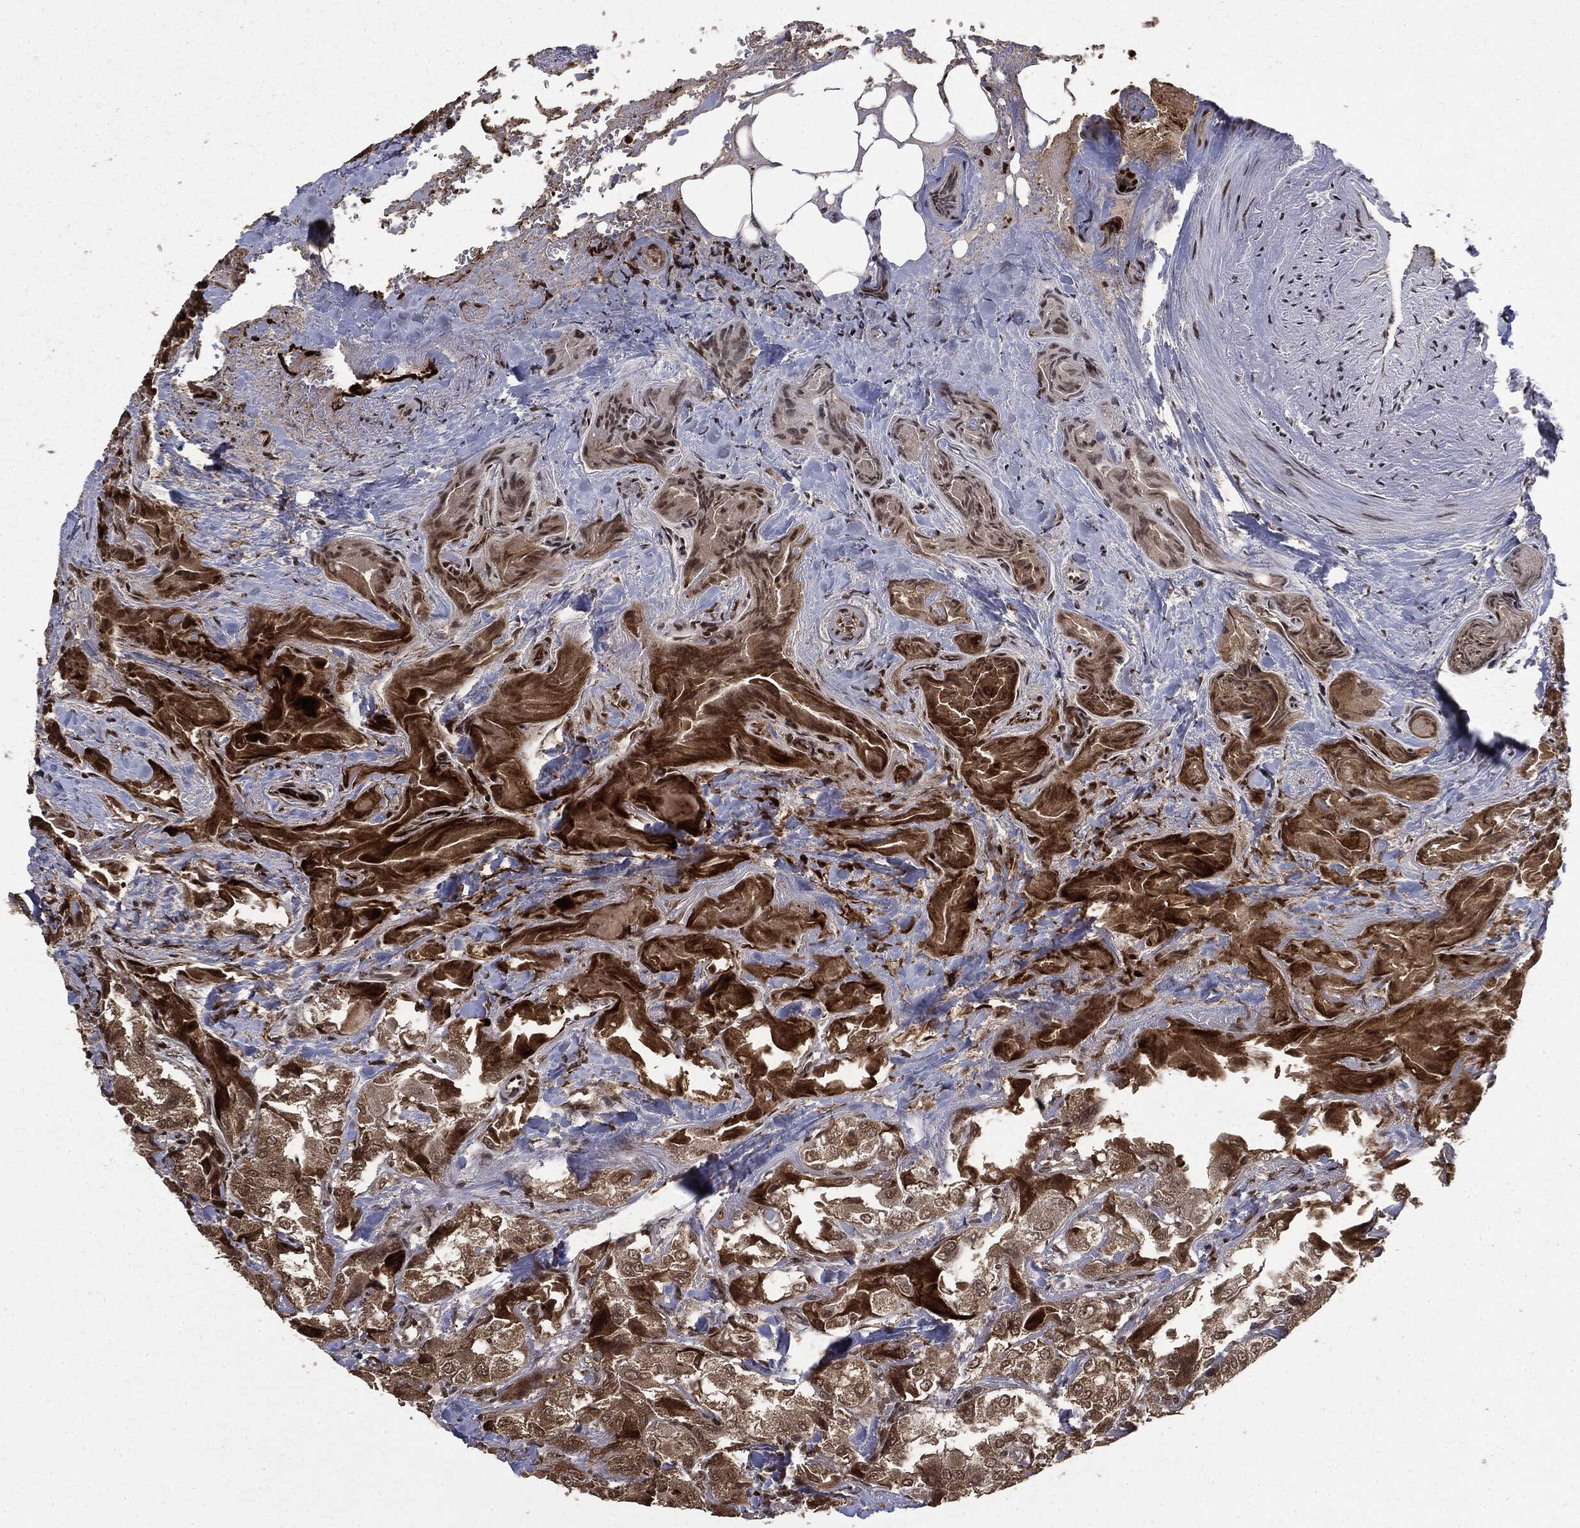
{"staining": {"intensity": "moderate", "quantity": ">75%", "location": "cytoplasmic/membranous"}, "tissue": "thyroid cancer", "cell_type": "Tumor cells", "image_type": "cancer", "snomed": [{"axis": "morphology", "description": "Normal tissue, NOS"}, {"axis": "morphology", "description": "Papillary adenocarcinoma, NOS"}, {"axis": "topography", "description": "Thyroid gland"}], "caption": "Protein expression by immunohistochemistry (IHC) exhibits moderate cytoplasmic/membranous positivity in about >75% of tumor cells in thyroid cancer (papillary adenocarcinoma).", "gene": "CTDP1", "patient": {"sex": "female", "age": 66}}